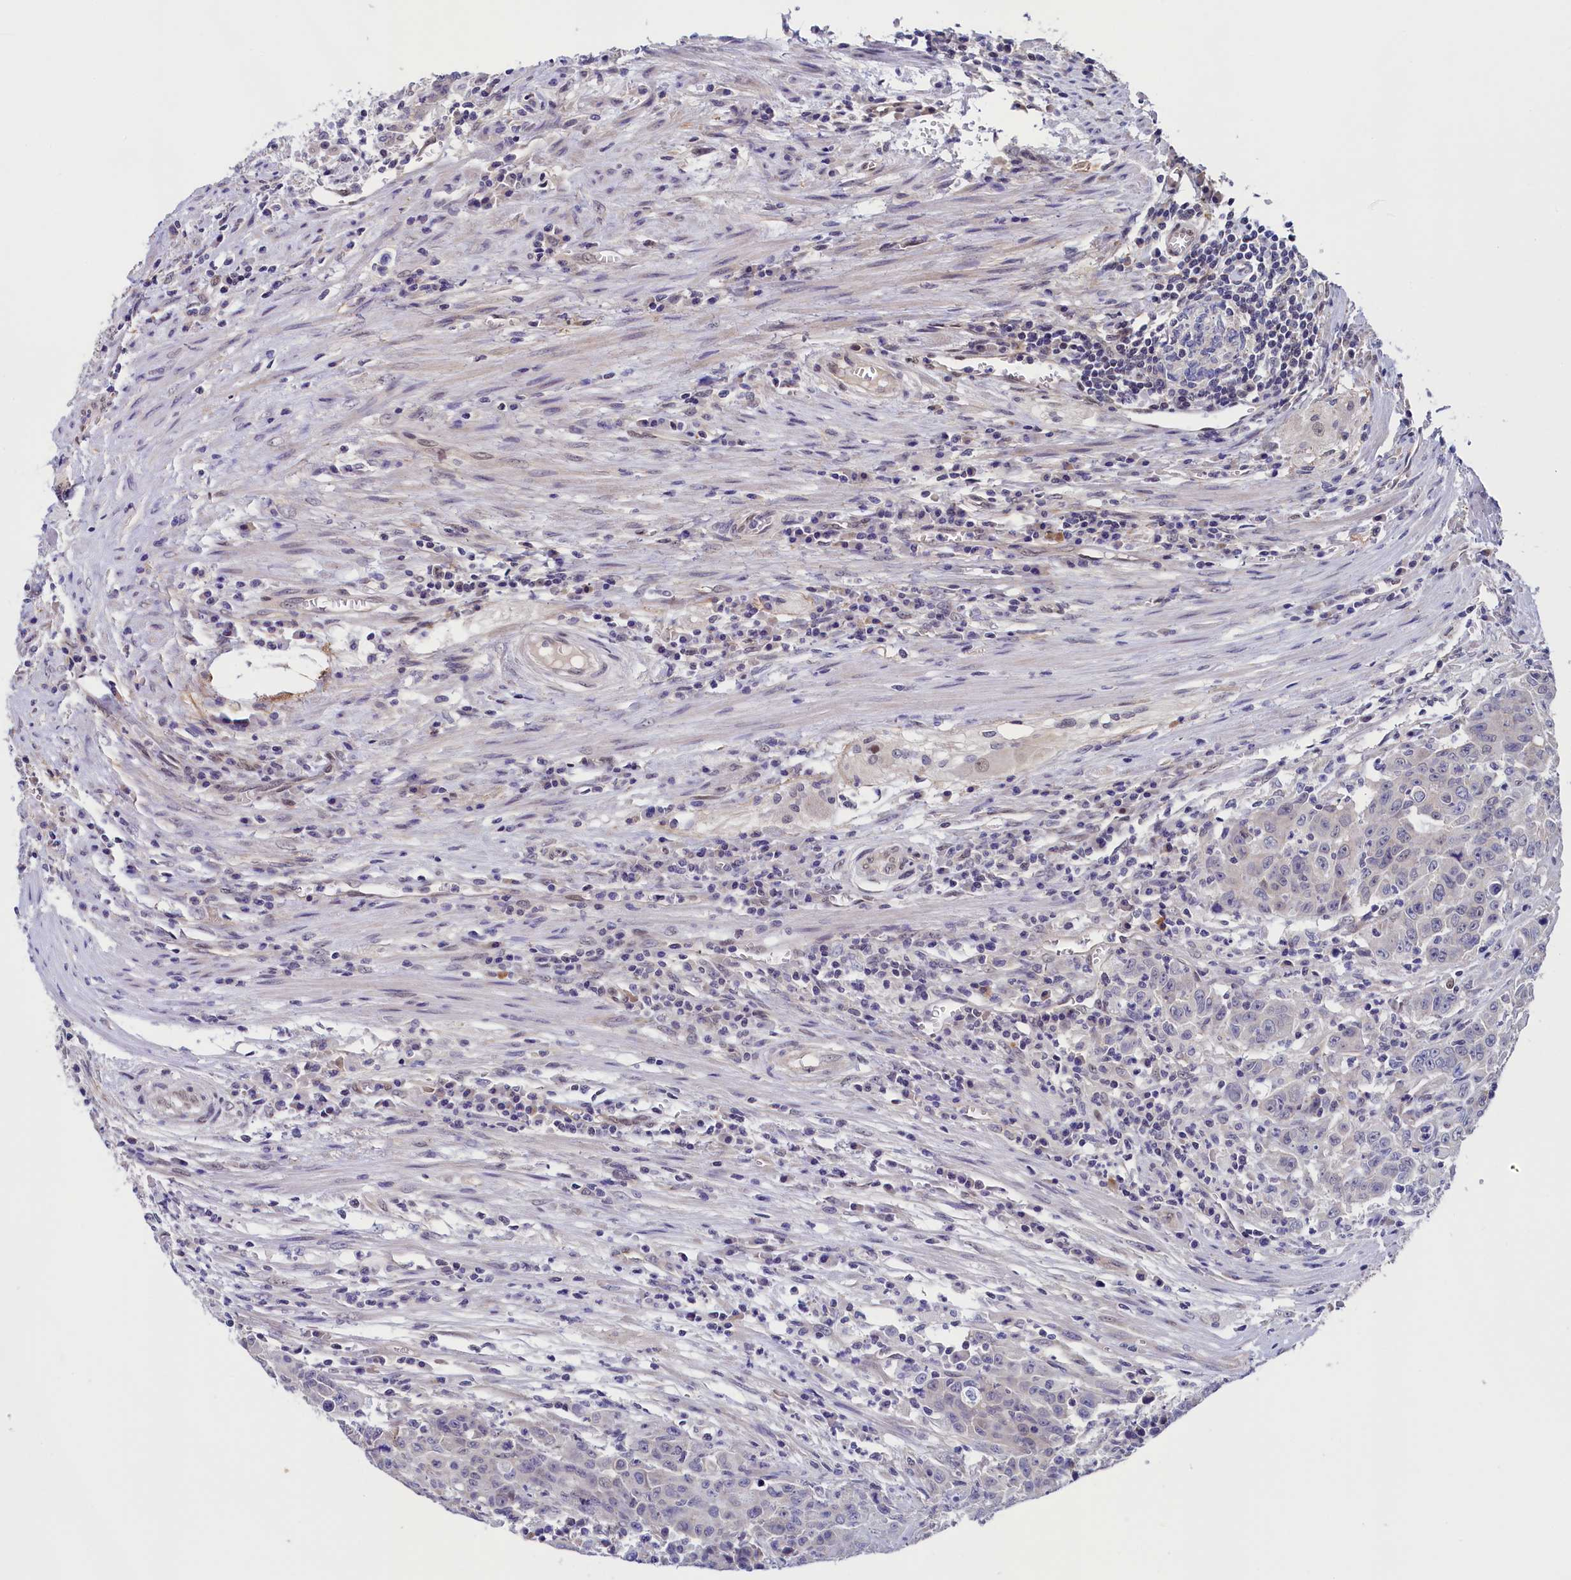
{"staining": {"intensity": "negative", "quantity": "none", "location": "none"}, "tissue": "colorectal cancer", "cell_type": "Tumor cells", "image_type": "cancer", "snomed": [{"axis": "morphology", "description": "Adenocarcinoma, NOS"}, {"axis": "topography", "description": "Colon"}], "caption": "This is an immunohistochemistry (IHC) histopathology image of human colorectal cancer. There is no positivity in tumor cells.", "gene": "FLYWCH2", "patient": {"sex": "male", "age": 62}}